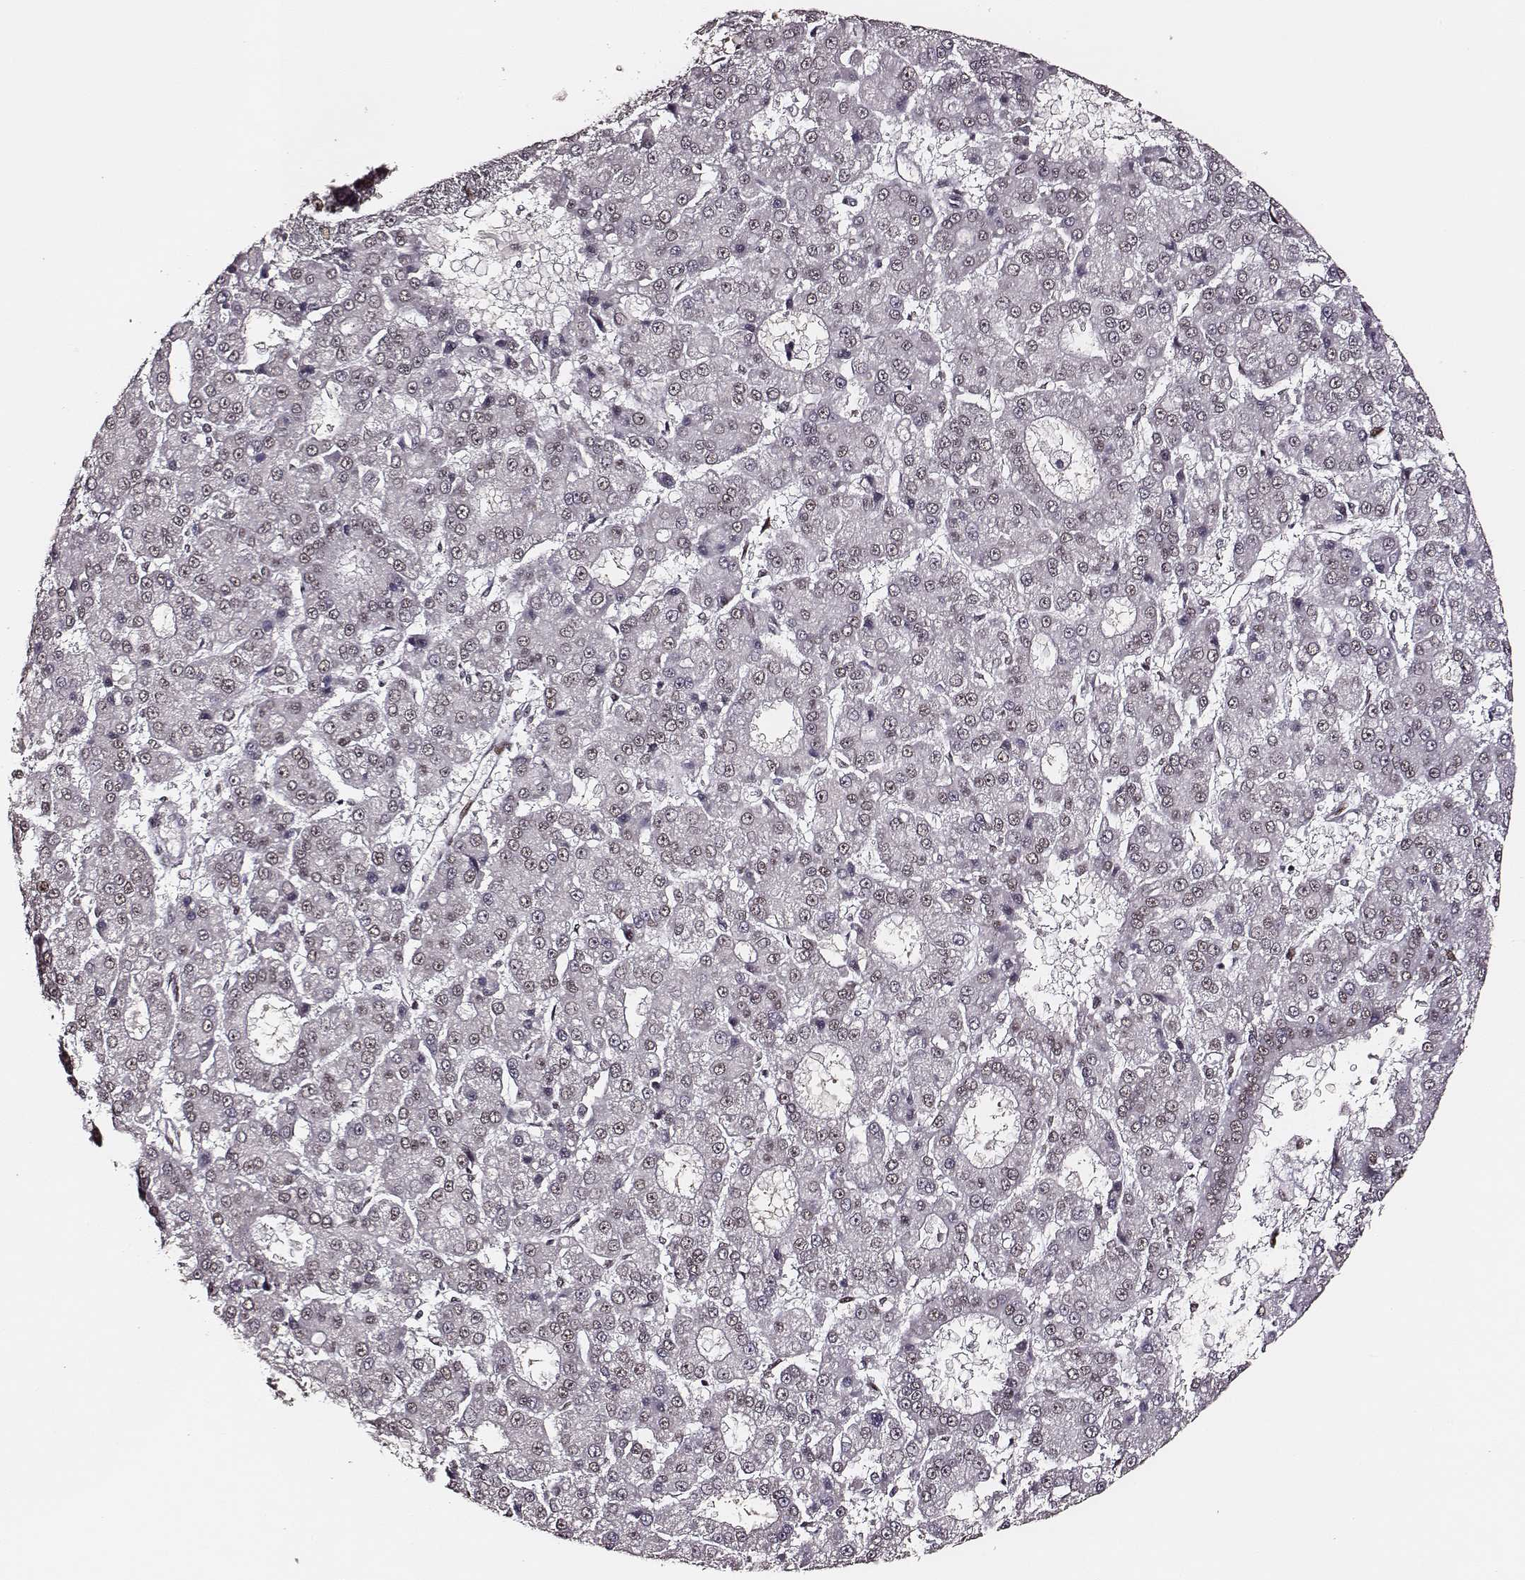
{"staining": {"intensity": "weak", "quantity": "<25%", "location": "nuclear"}, "tissue": "liver cancer", "cell_type": "Tumor cells", "image_type": "cancer", "snomed": [{"axis": "morphology", "description": "Carcinoma, Hepatocellular, NOS"}, {"axis": "topography", "description": "Liver"}], "caption": "Tumor cells are negative for brown protein staining in hepatocellular carcinoma (liver).", "gene": "PPARA", "patient": {"sex": "male", "age": 70}}